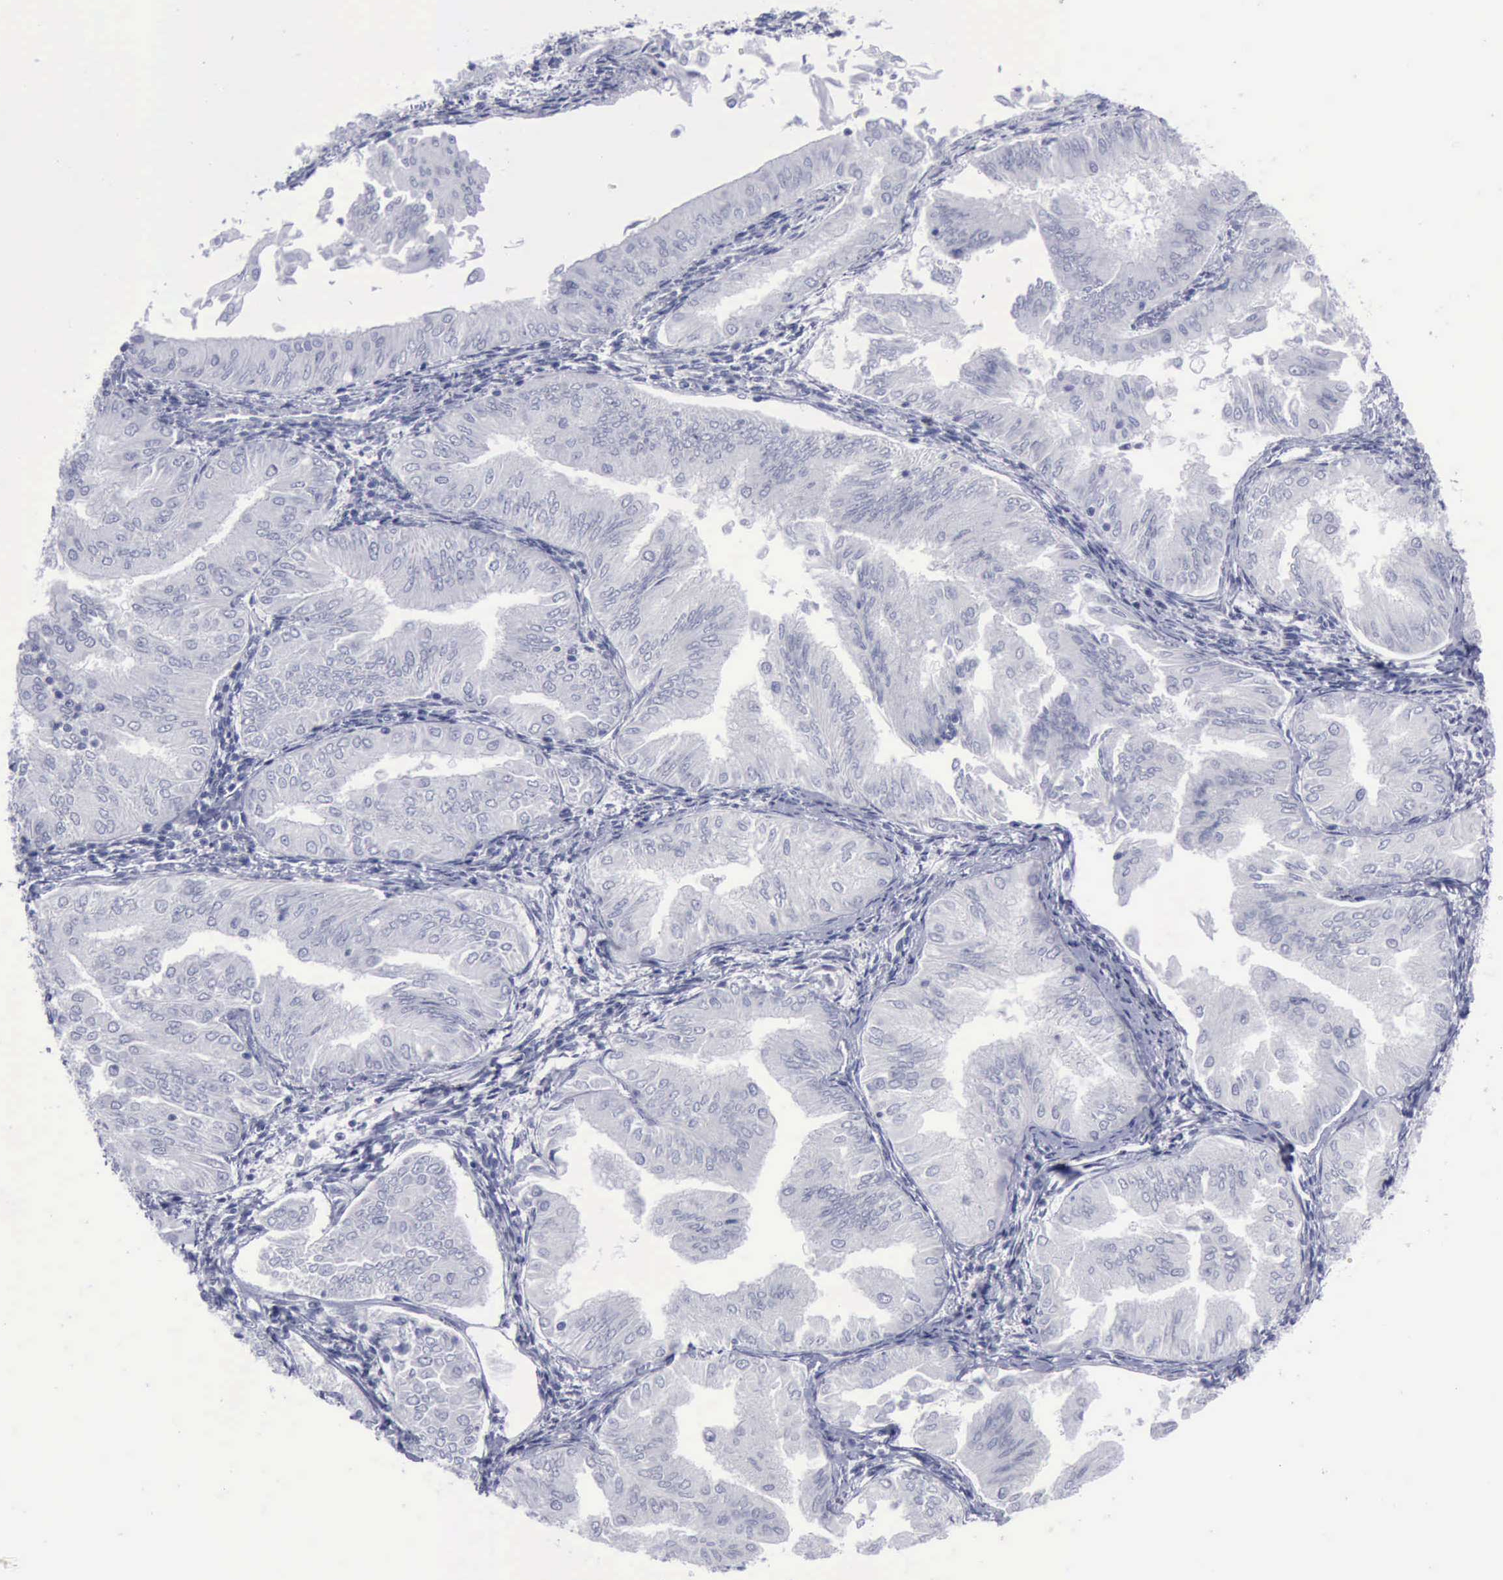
{"staining": {"intensity": "negative", "quantity": "none", "location": "none"}, "tissue": "endometrial cancer", "cell_type": "Tumor cells", "image_type": "cancer", "snomed": [{"axis": "morphology", "description": "Adenocarcinoma, NOS"}, {"axis": "topography", "description": "Endometrium"}], "caption": "DAB immunohistochemical staining of endometrial adenocarcinoma exhibits no significant staining in tumor cells.", "gene": "KRT13", "patient": {"sex": "female", "age": 53}}